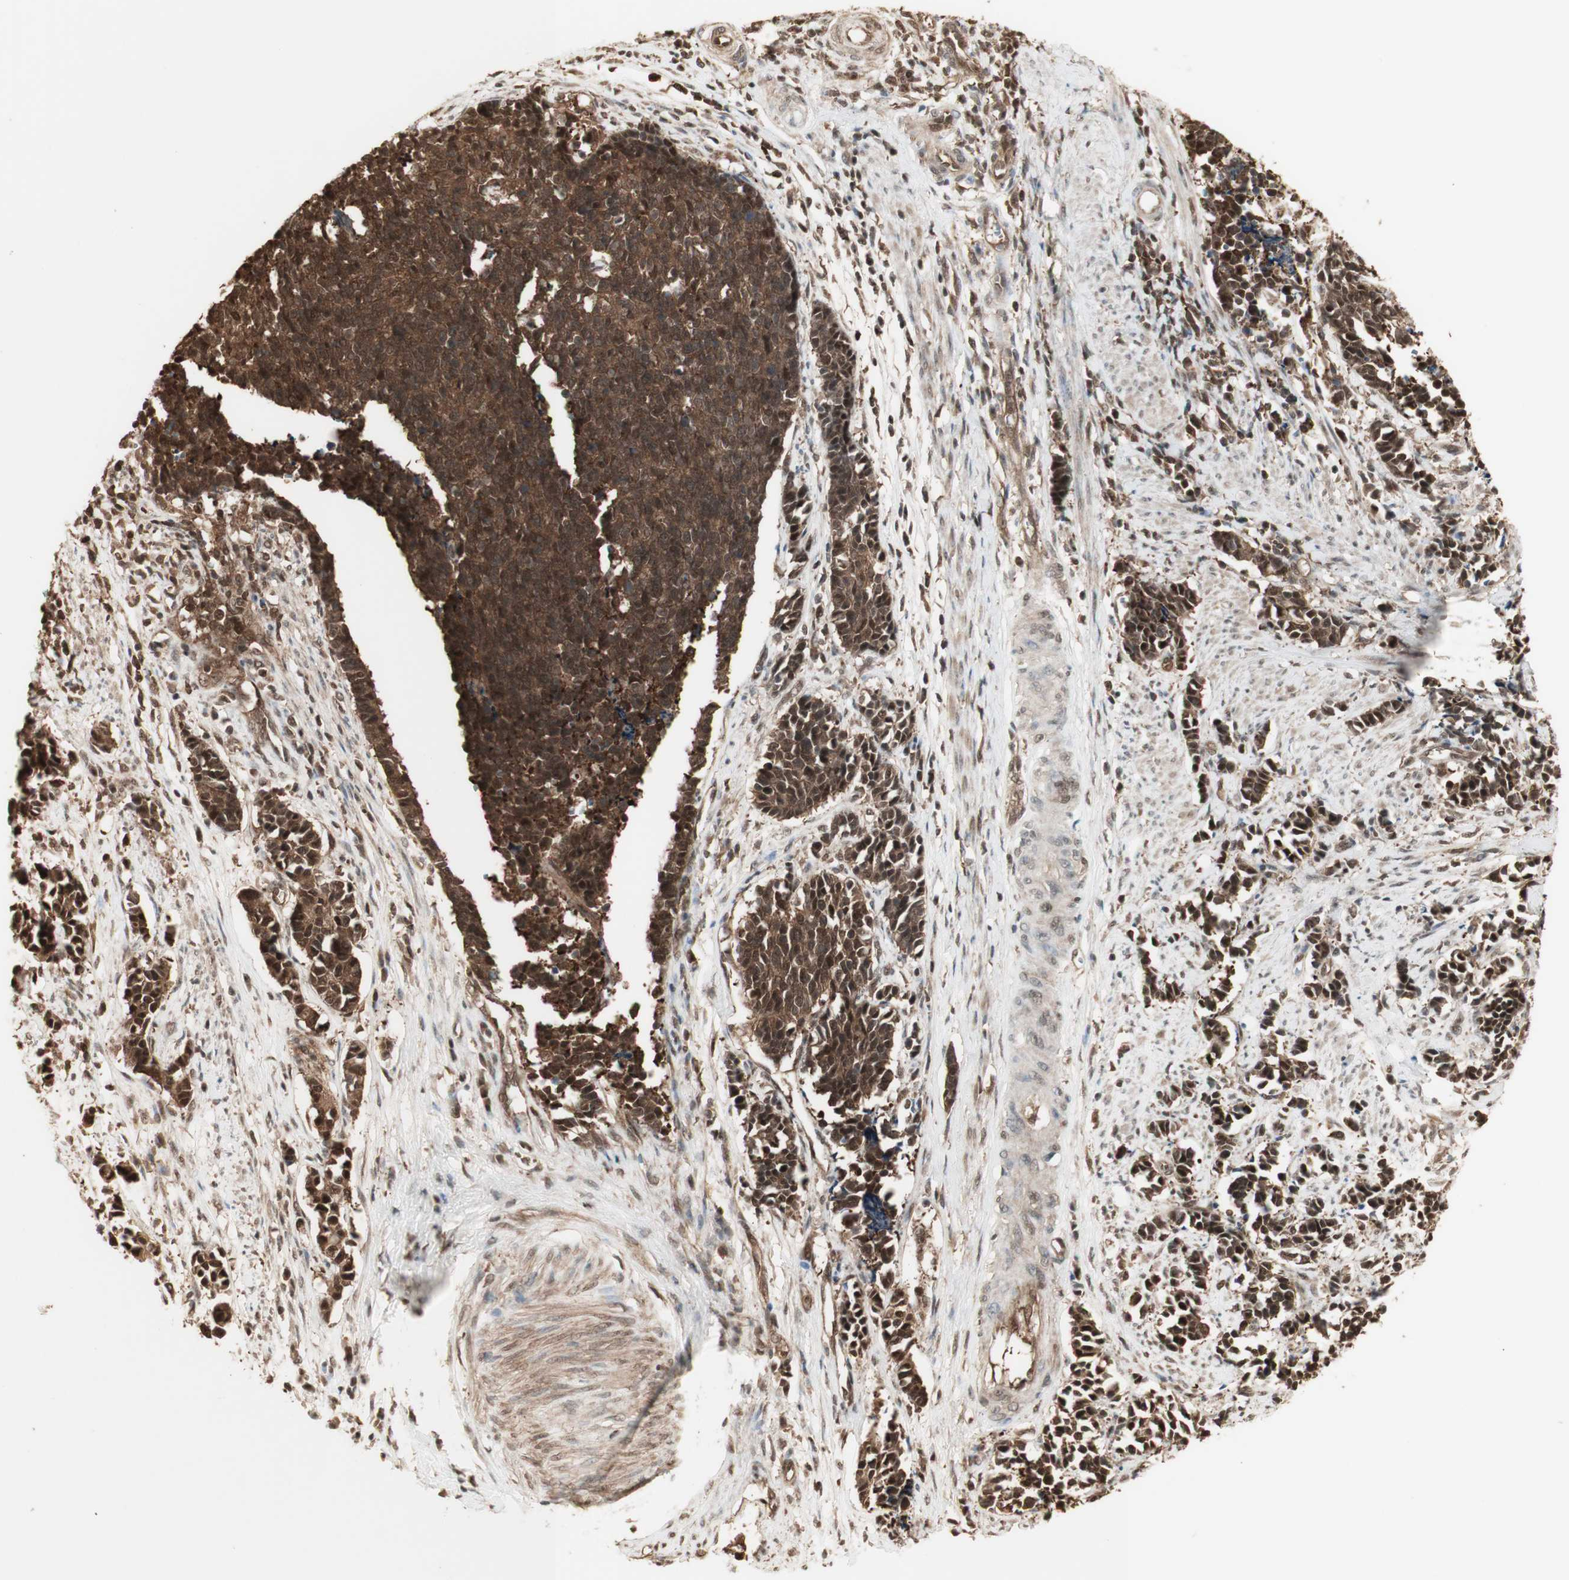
{"staining": {"intensity": "strong", "quantity": ">75%", "location": "cytoplasmic/membranous,nuclear"}, "tissue": "cervical cancer", "cell_type": "Tumor cells", "image_type": "cancer", "snomed": [{"axis": "morphology", "description": "Normal tissue, NOS"}, {"axis": "morphology", "description": "Squamous cell carcinoma, NOS"}, {"axis": "topography", "description": "Cervix"}], "caption": "Brown immunohistochemical staining in human cervical cancer demonstrates strong cytoplasmic/membranous and nuclear expression in about >75% of tumor cells.", "gene": "YWHAB", "patient": {"sex": "female", "age": 35}}